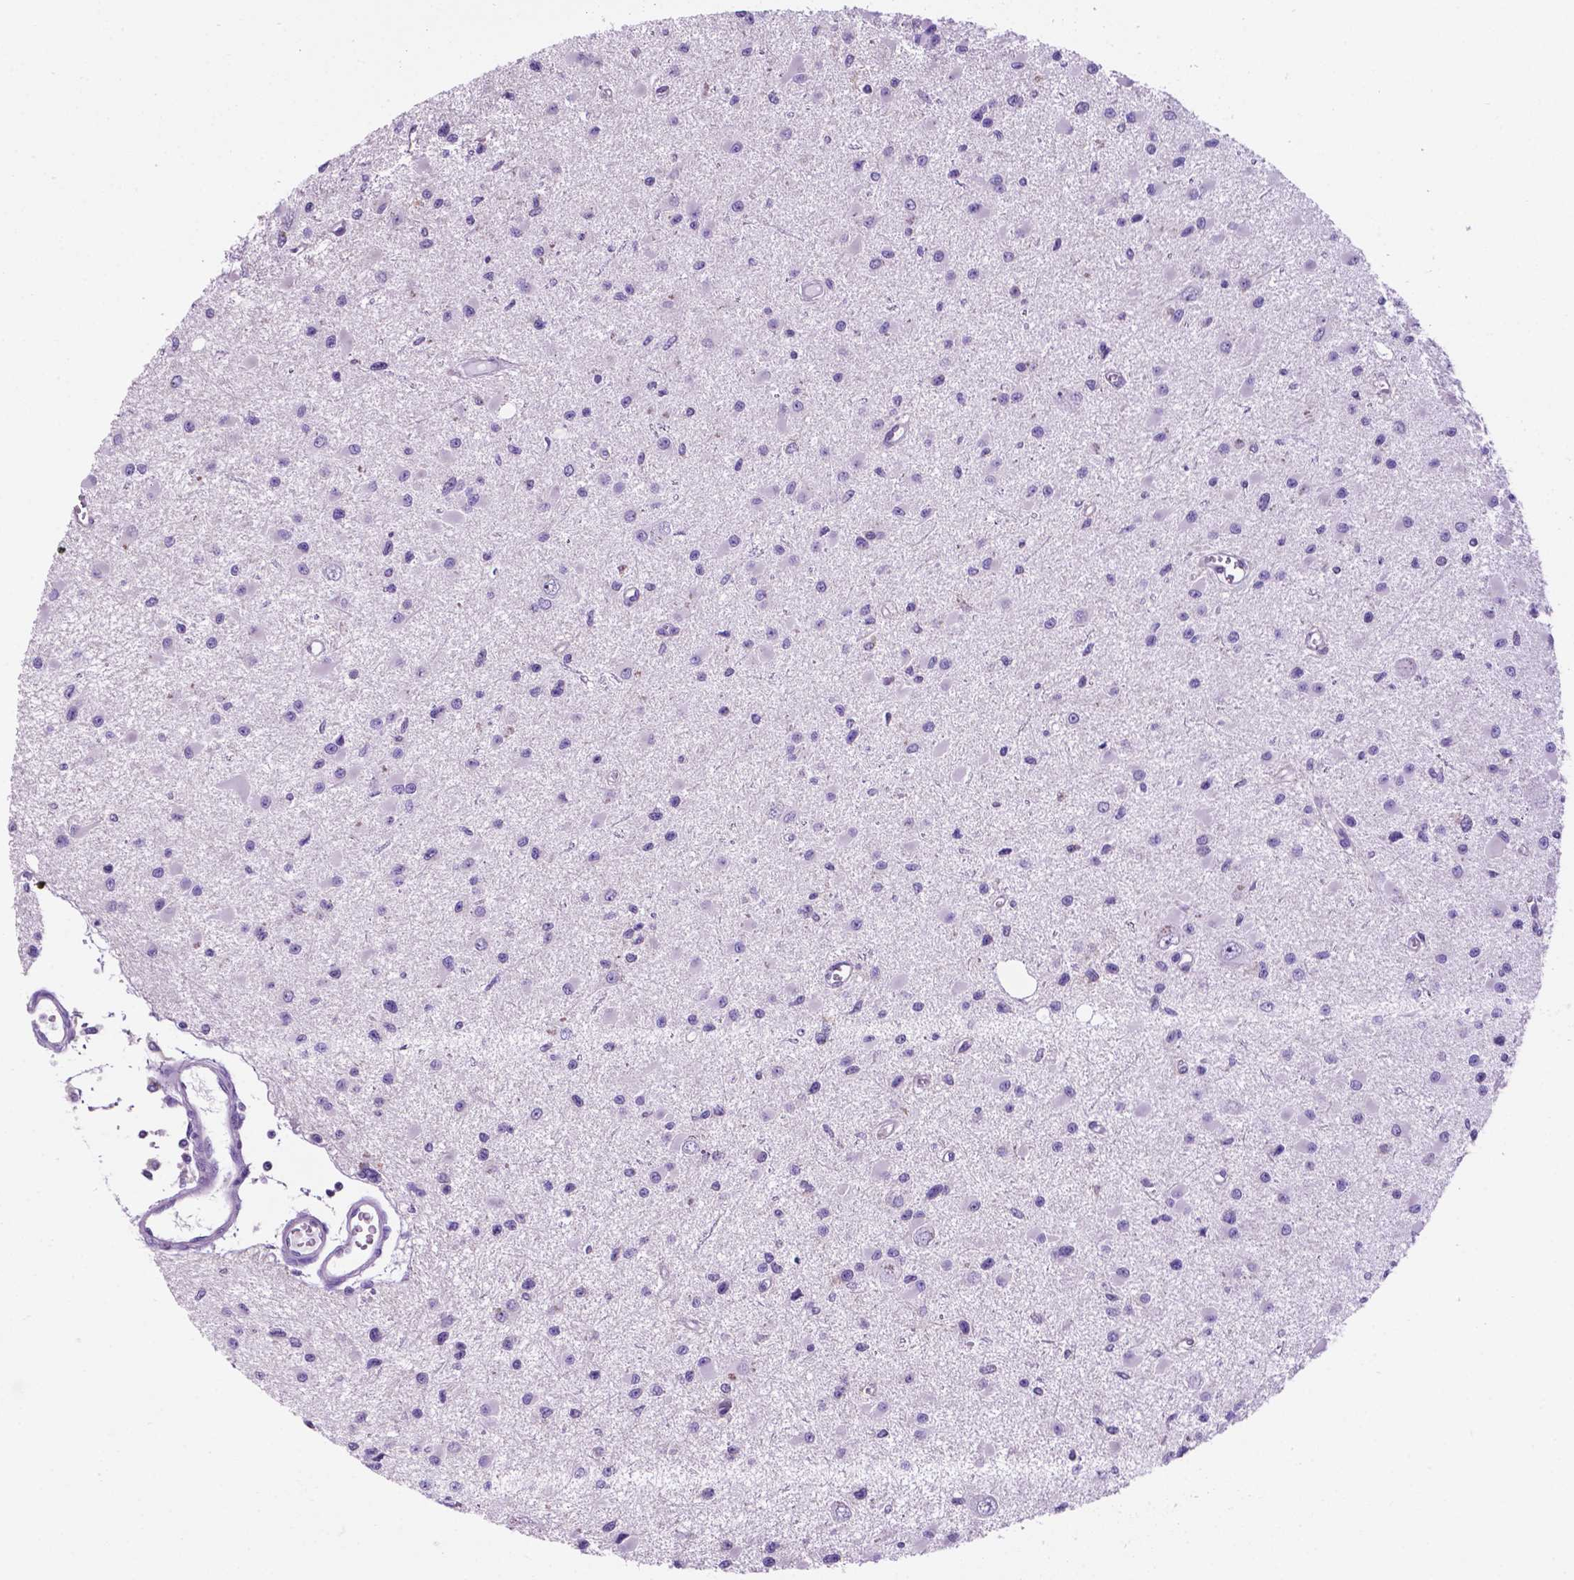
{"staining": {"intensity": "negative", "quantity": "none", "location": "none"}, "tissue": "glioma", "cell_type": "Tumor cells", "image_type": "cancer", "snomed": [{"axis": "morphology", "description": "Glioma, malignant, High grade"}, {"axis": "topography", "description": "Brain"}], "caption": "An immunohistochemistry histopathology image of glioma is shown. There is no staining in tumor cells of glioma.", "gene": "SPDYA", "patient": {"sex": "male", "age": 54}}